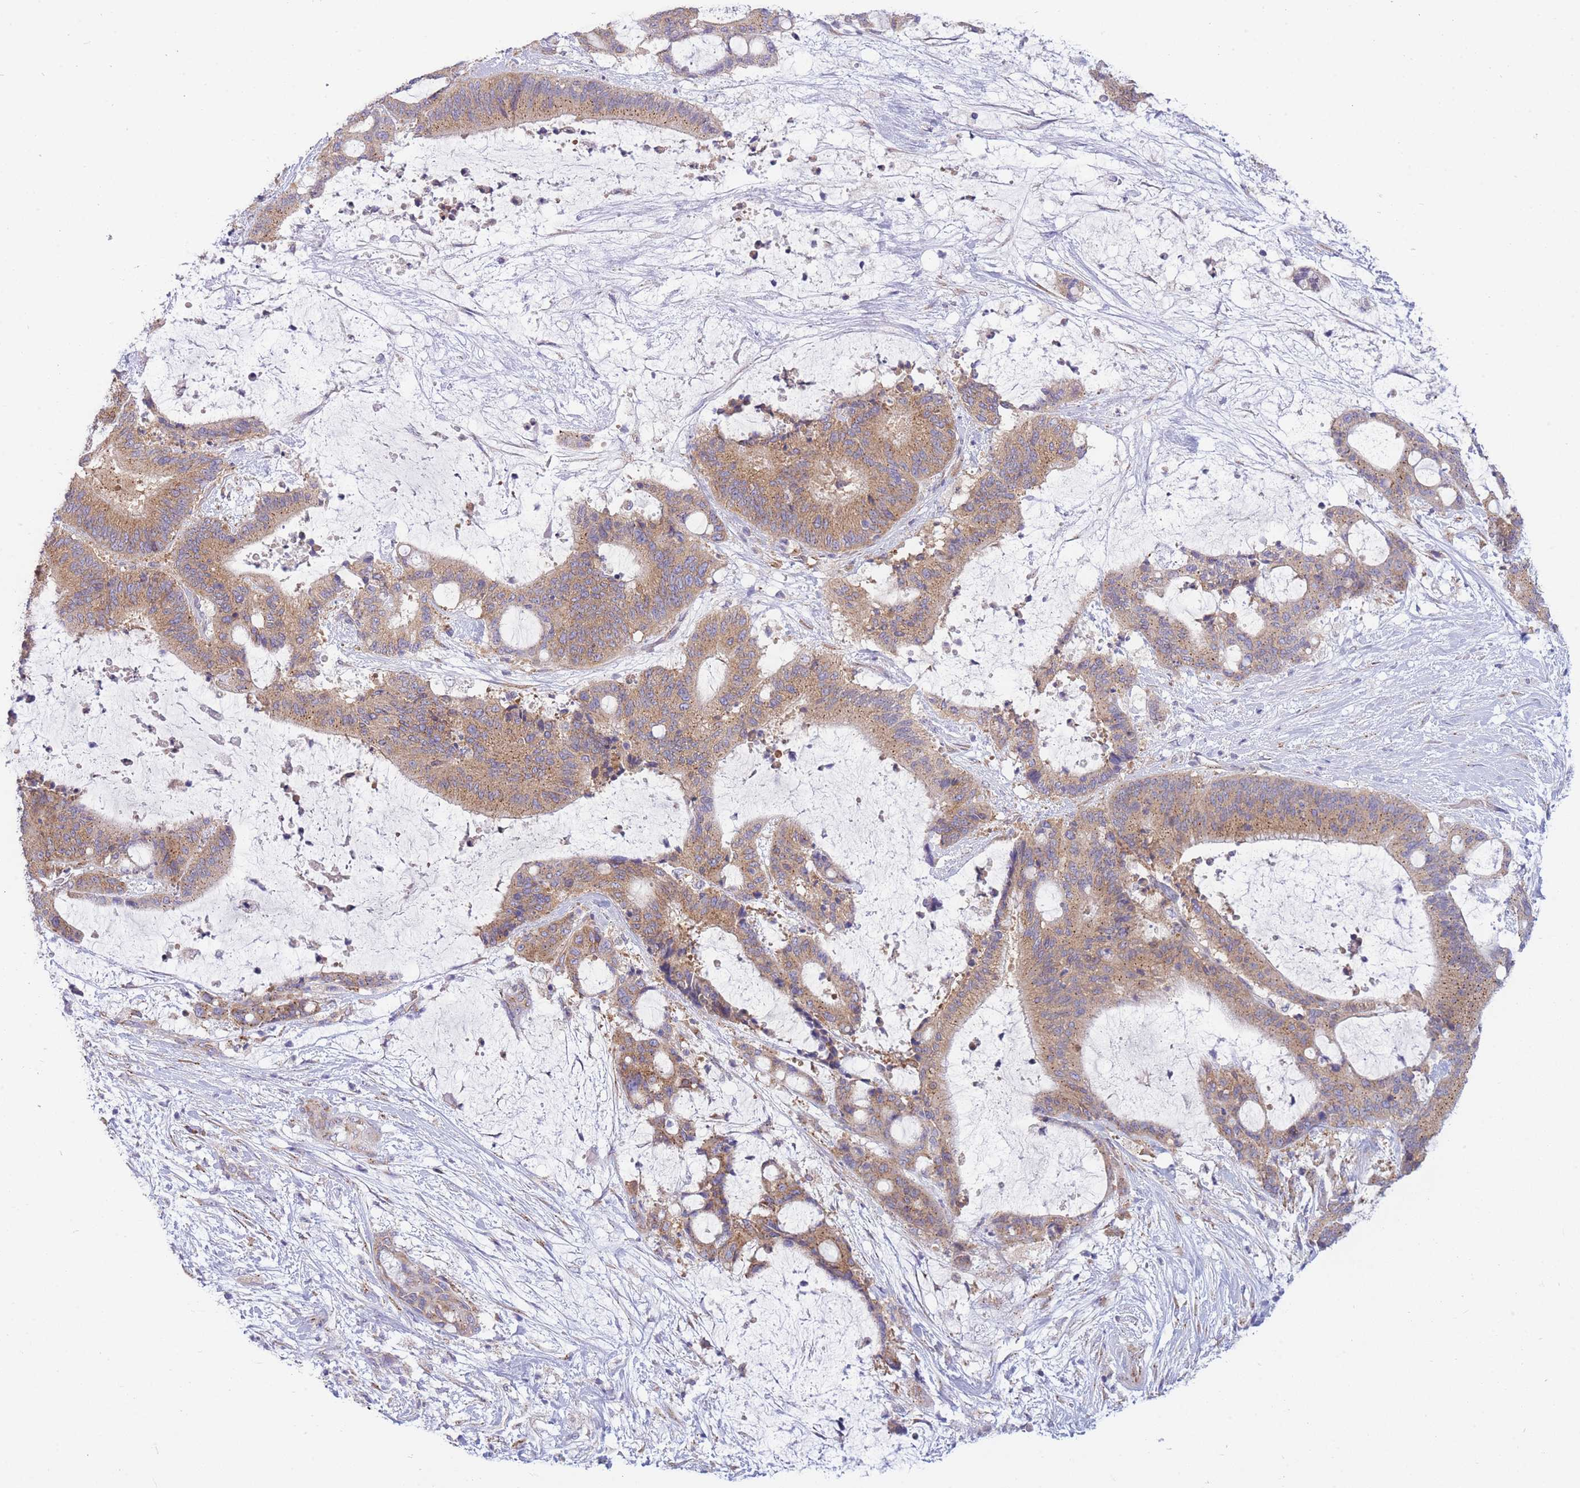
{"staining": {"intensity": "moderate", "quantity": ">75%", "location": "cytoplasmic/membranous"}, "tissue": "liver cancer", "cell_type": "Tumor cells", "image_type": "cancer", "snomed": [{"axis": "morphology", "description": "Normal tissue, NOS"}, {"axis": "morphology", "description": "Cholangiocarcinoma"}, {"axis": "topography", "description": "Liver"}, {"axis": "topography", "description": "Peripheral nerve tissue"}], "caption": "A brown stain highlights moderate cytoplasmic/membranous expression of a protein in liver cholangiocarcinoma tumor cells.", "gene": "COPG2", "patient": {"sex": "female", "age": 73}}